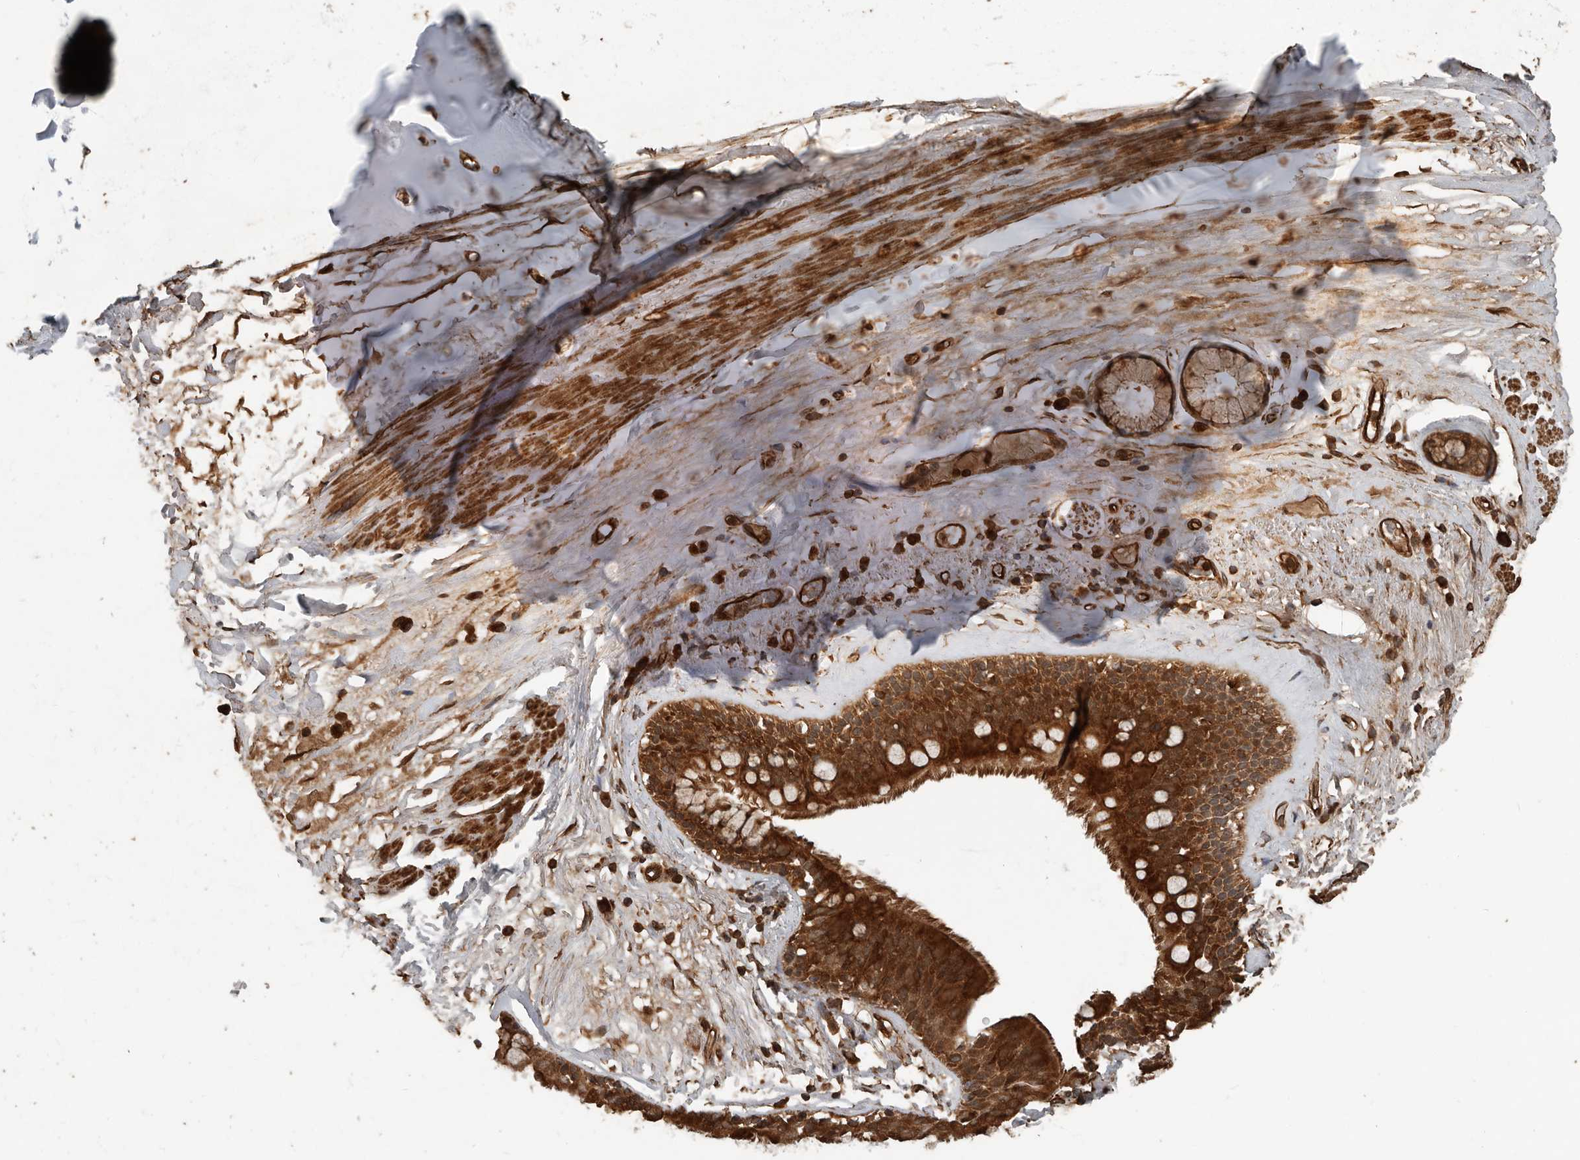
{"staining": {"intensity": "strong", "quantity": ">75%", "location": "cytoplasmic/membranous"}, "tissue": "adipose tissue", "cell_type": "Adipocytes", "image_type": "normal", "snomed": [{"axis": "morphology", "description": "Normal tissue, NOS"}, {"axis": "topography", "description": "Cartilage tissue"}], "caption": "Adipose tissue stained with IHC exhibits strong cytoplasmic/membranous expression in about >75% of adipocytes.", "gene": "YOD1", "patient": {"sex": "female", "age": 63}}